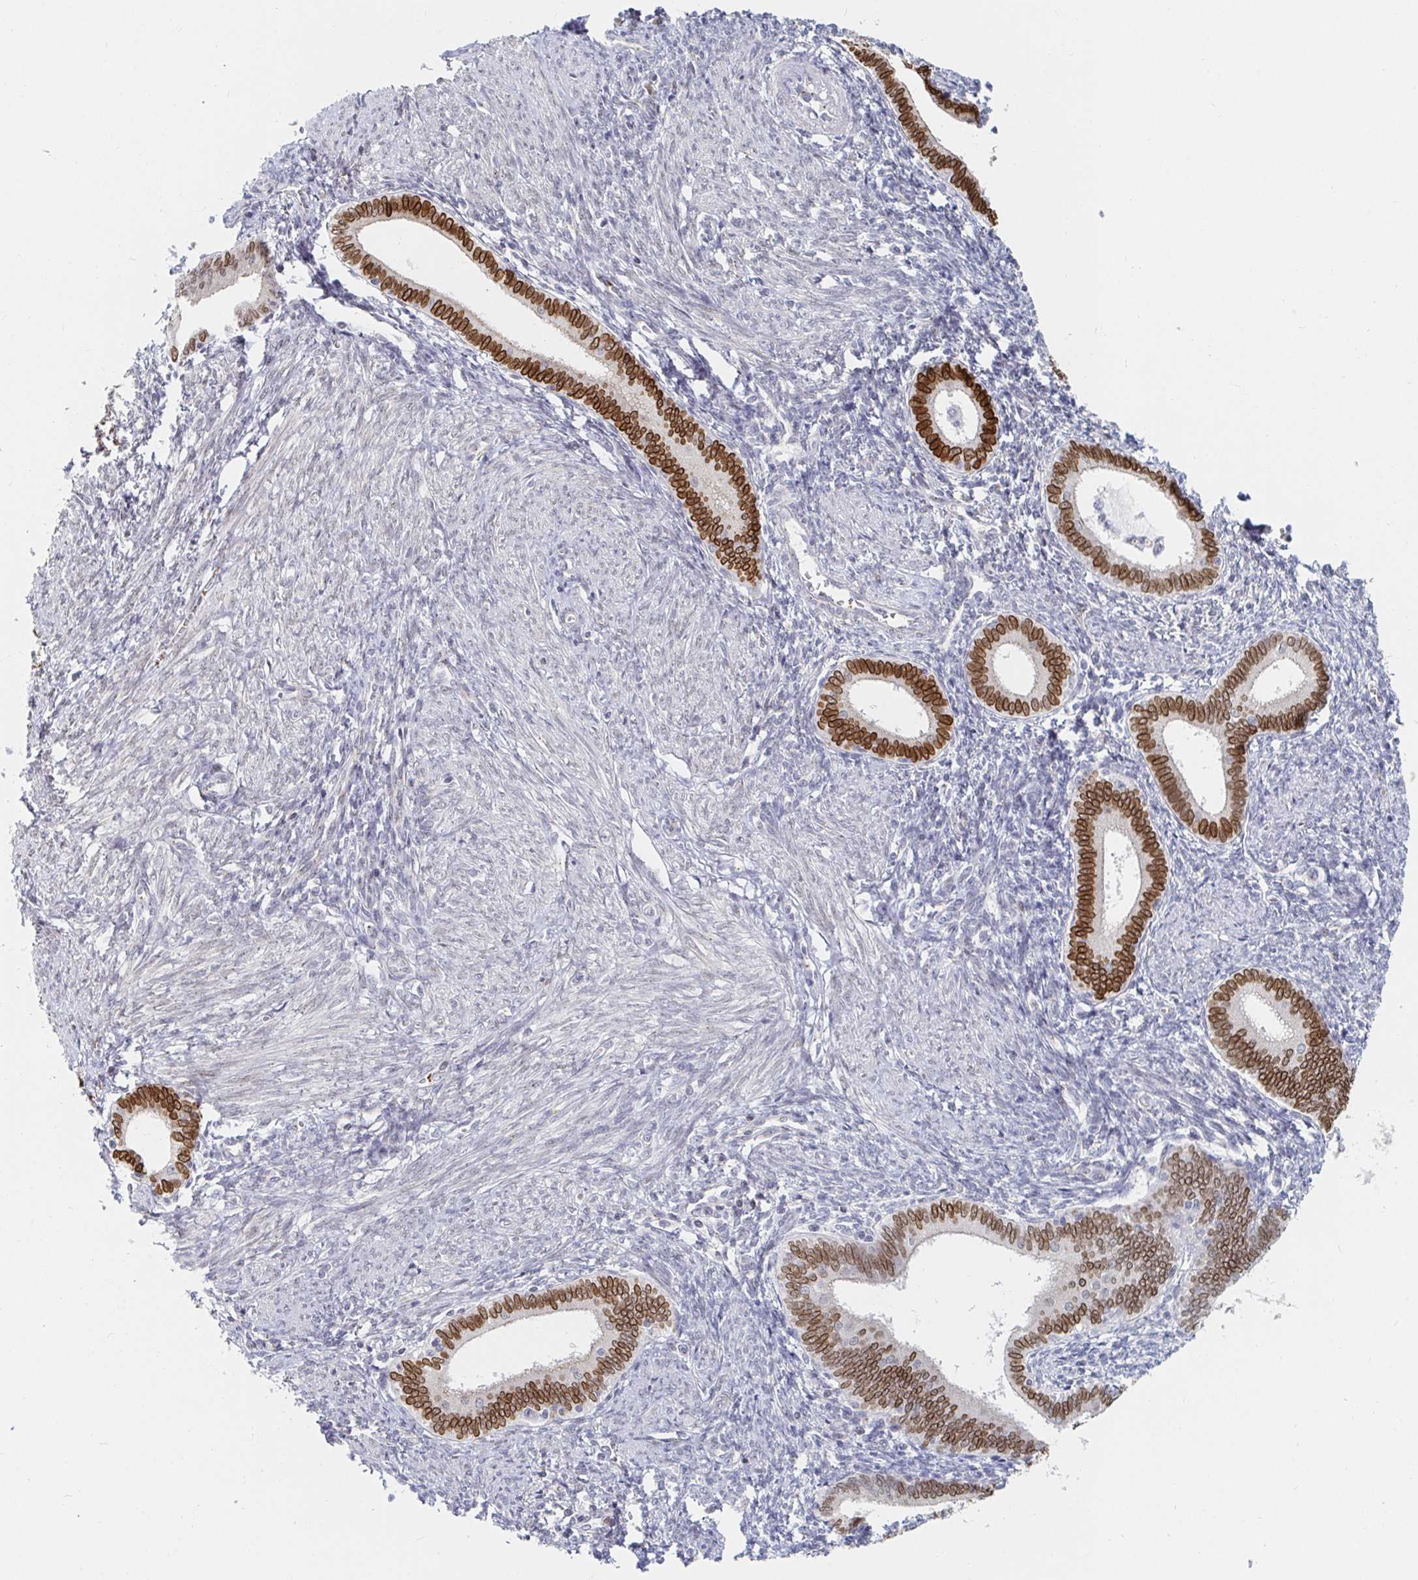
{"staining": {"intensity": "negative", "quantity": "none", "location": "none"}, "tissue": "endometrium", "cell_type": "Cells in endometrial stroma", "image_type": "normal", "snomed": [{"axis": "morphology", "description": "Normal tissue, NOS"}, {"axis": "topography", "description": "Endometrium"}], "caption": "DAB (3,3'-diaminobenzidine) immunohistochemical staining of normal human endometrium exhibits no significant positivity in cells in endometrial stroma. The staining was performed using DAB (3,3'-diaminobenzidine) to visualize the protein expression in brown, while the nuclei were stained in blue with hematoxylin (Magnification: 20x).", "gene": "CHD2", "patient": {"sex": "female", "age": 41}}